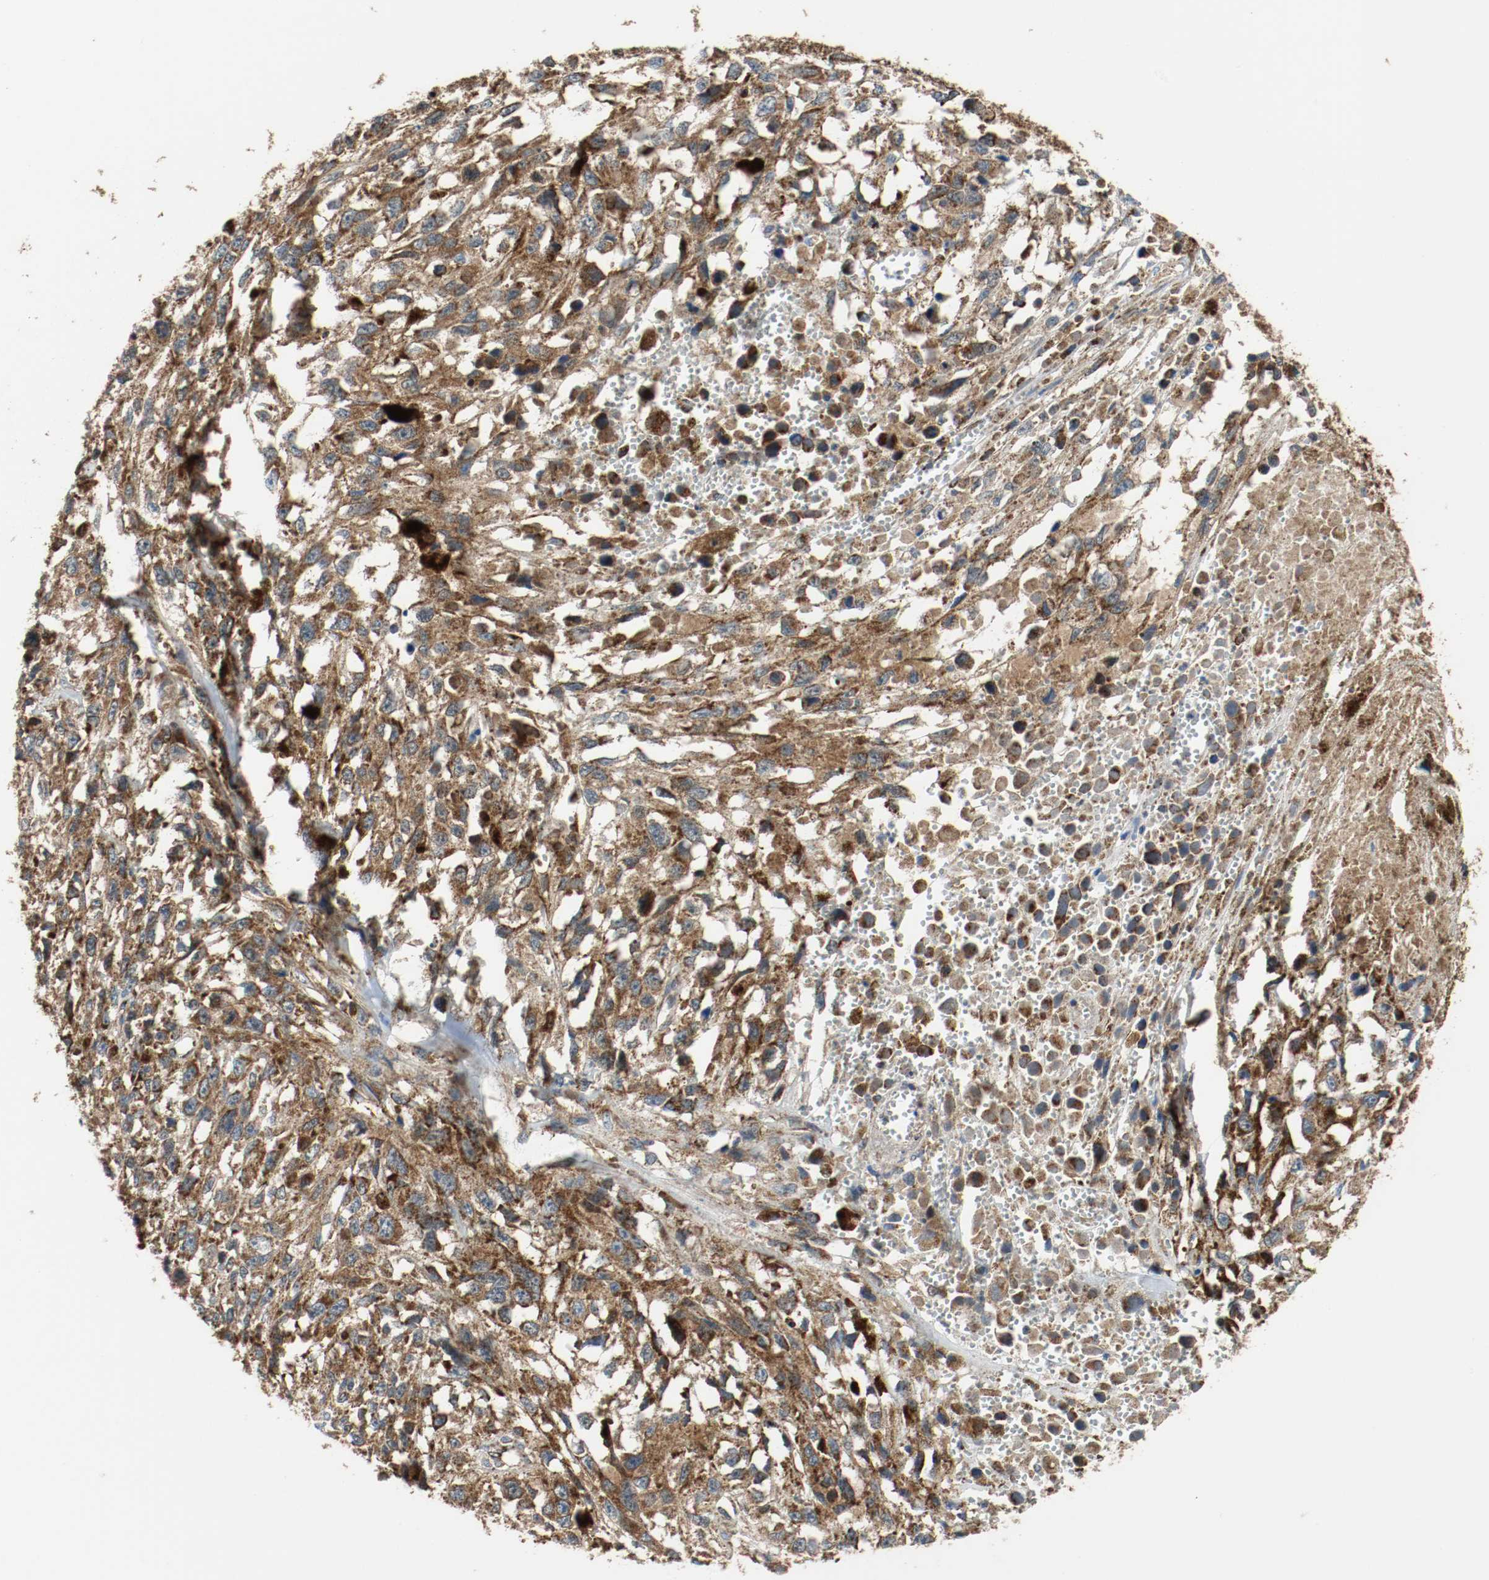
{"staining": {"intensity": "strong", "quantity": ">75%", "location": "cytoplasmic/membranous"}, "tissue": "melanoma", "cell_type": "Tumor cells", "image_type": "cancer", "snomed": [{"axis": "morphology", "description": "Malignant melanoma, Metastatic site"}, {"axis": "topography", "description": "Lymph node"}], "caption": "Immunohistochemical staining of melanoma demonstrates high levels of strong cytoplasmic/membranous expression in approximately >75% of tumor cells.", "gene": "TXNRD1", "patient": {"sex": "male", "age": 59}}